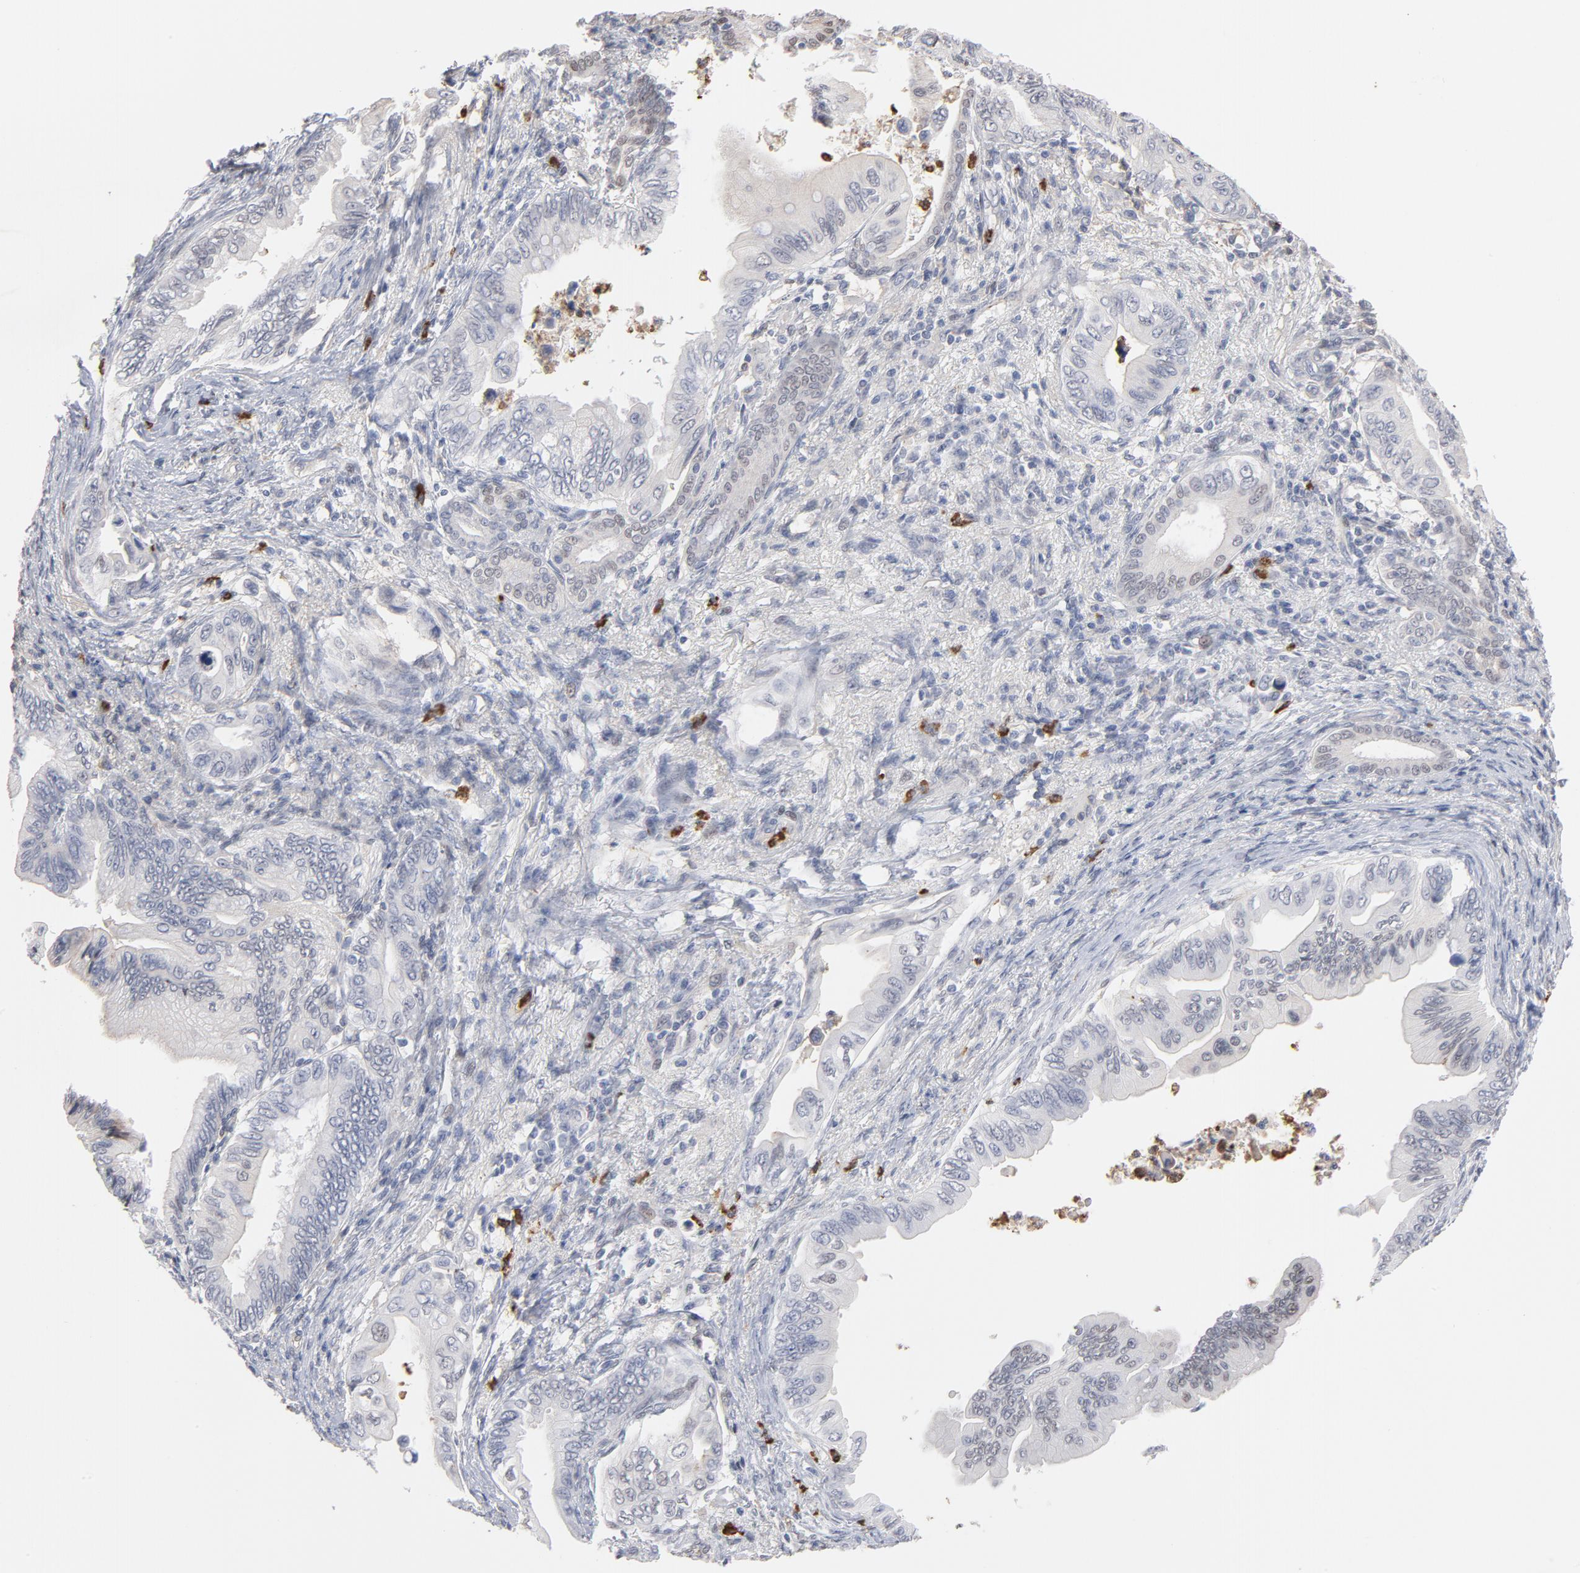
{"staining": {"intensity": "weak", "quantity": "<25%", "location": "nuclear"}, "tissue": "pancreatic cancer", "cell_type": "Tumor cells", "image_type": "cancer", "snomed": [{"axis": "morphology", "description": "Adenocarcinoma, NOS"}, {"axis": "topography", "description": "Pancreas"}], "caption": "Image shows no protein positivity in tumor cells of adenocarcinoma (pancreatic) tissue.", "gene": "PNMA1", "patient": {"sex": "female", "age": 66}}